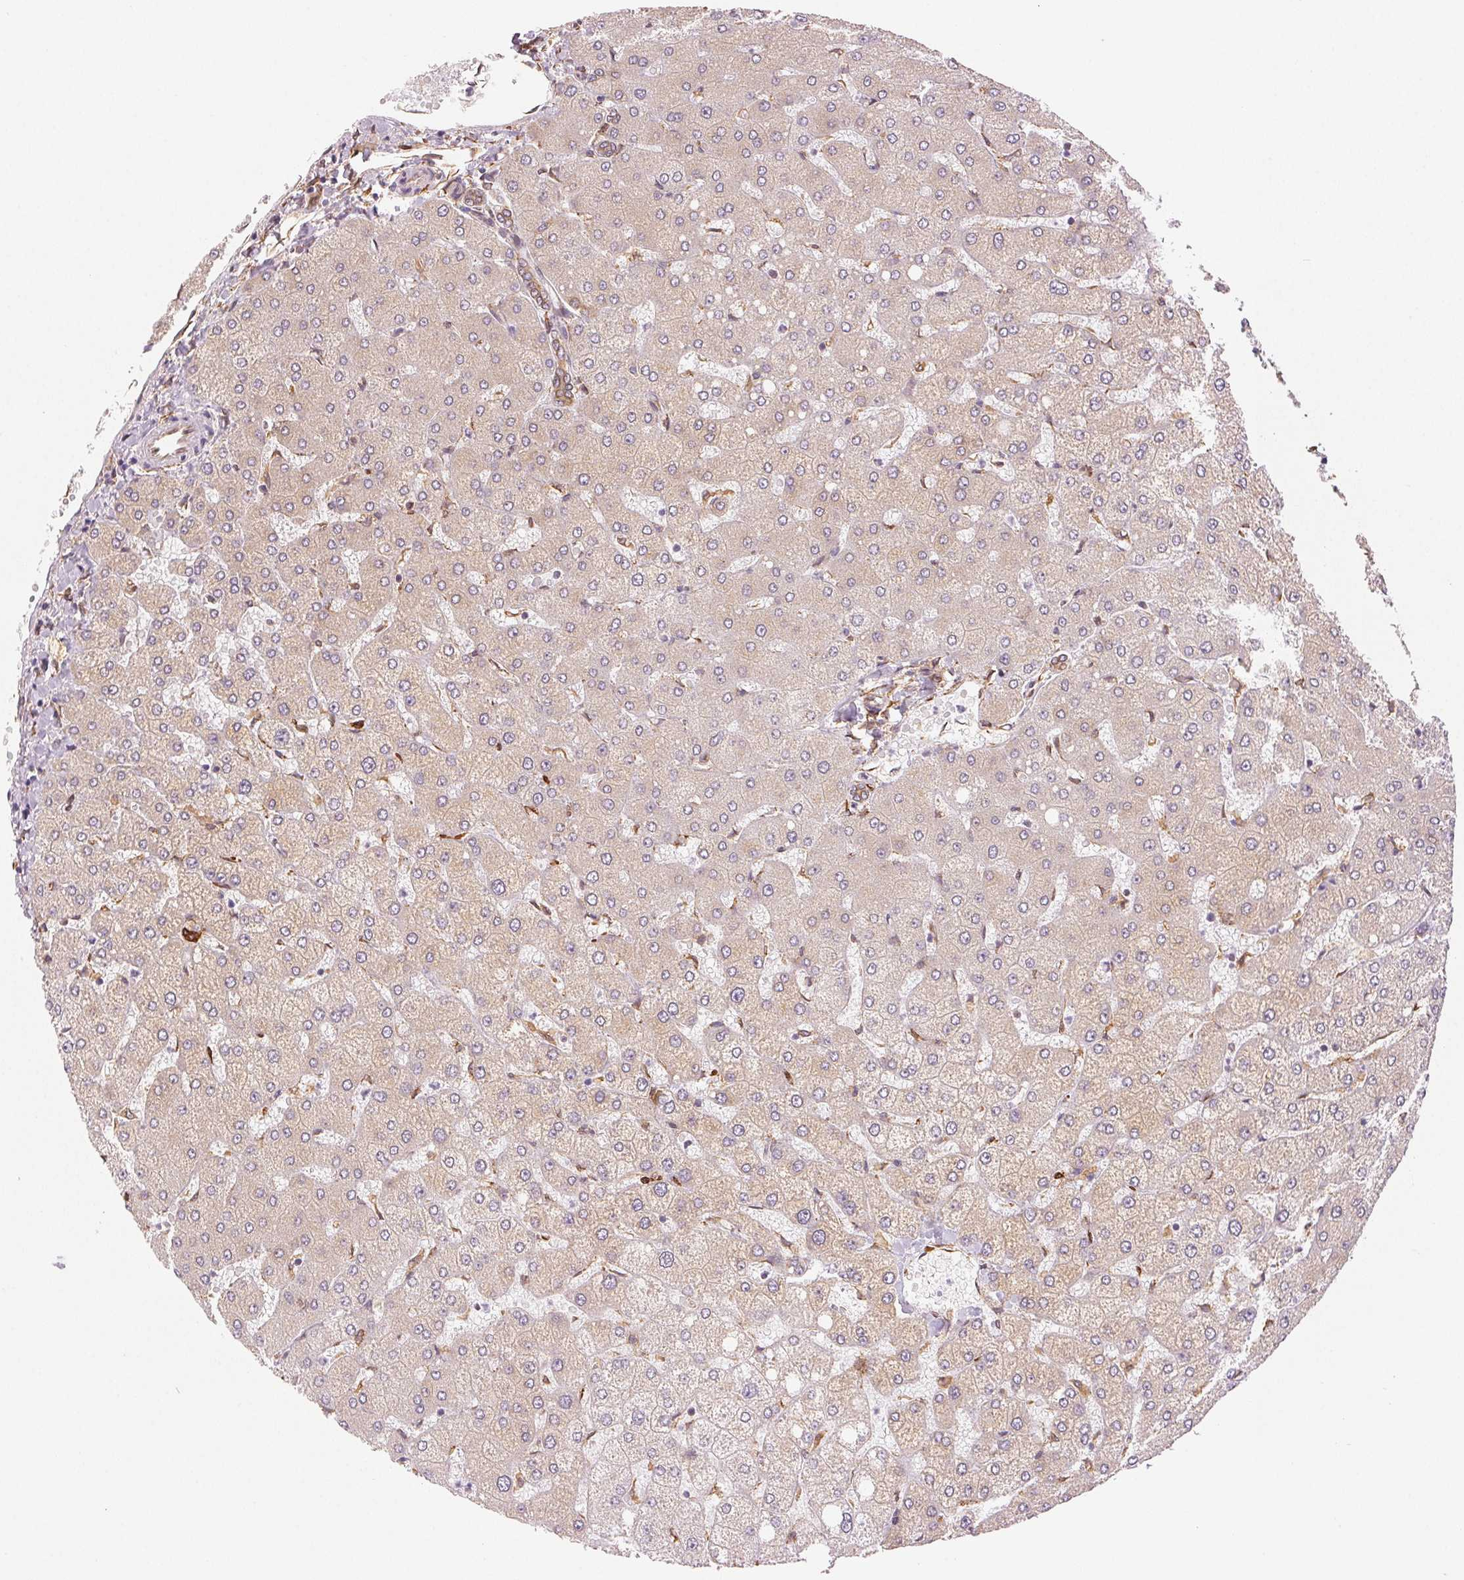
{"staining": {"intensity": "weak", "quantity": "25%-75%", "location": "cytoplasmic/membranous"}, "tissue": "liver", "cell_type": "Cholangiocytes", "image_type": "normal", "snomed": [{"axis": "morphology", "description": "Normal tissue, NOS"}, {"axis": "topography", "description": "Liver"}], "caption": "Immunohistochemical staining of normal liver demonstrates 25%-75% levels of weak cytoplasmic/membranous protein expression in about 25%-75% of cholangiocytes. (DAB (3,3'-diaminobenzidine) IHC with brightfield microscopy, high magnification).", "gene": "RCN3", "patient": {"sex": "female", "age": 54}}